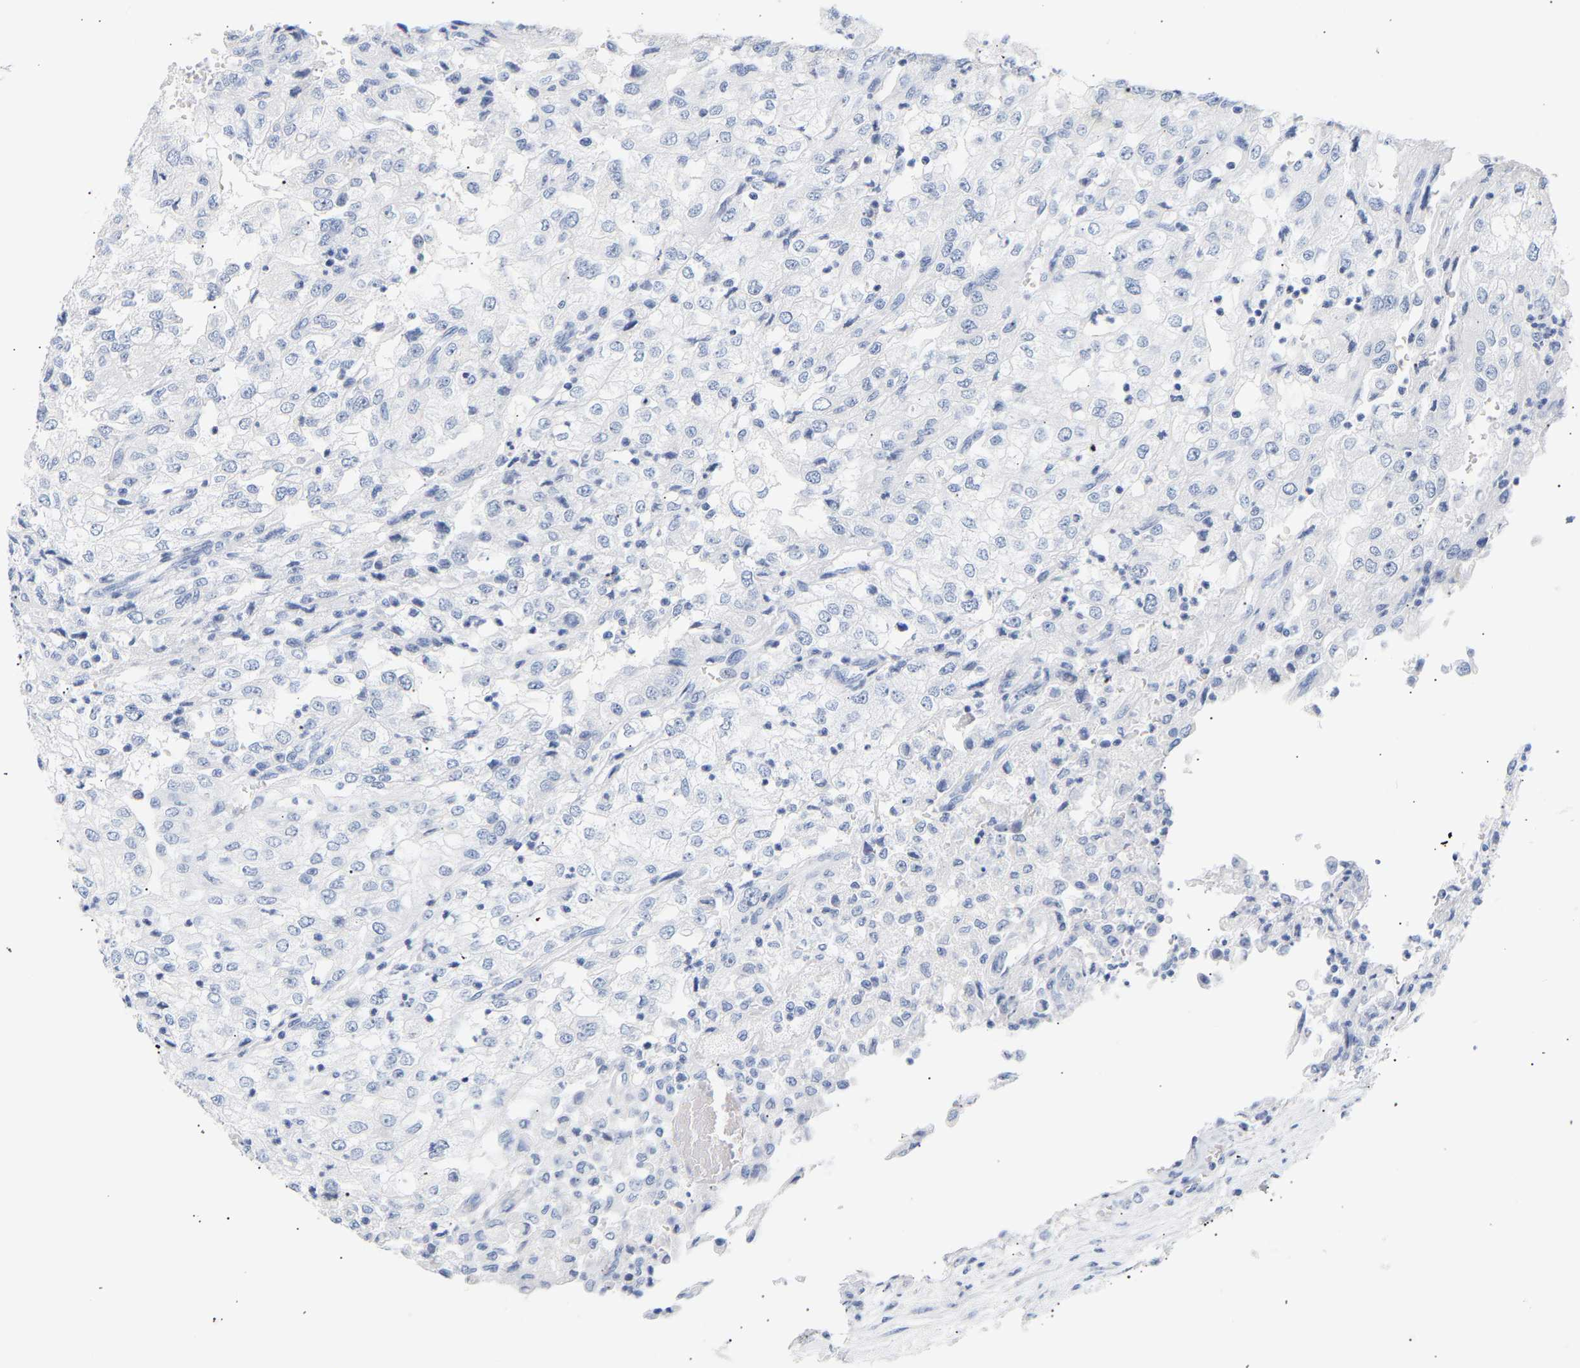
{"staining": {"intensity": "negative", "quantity": "none", "location": "none"}, "tissue": "renal cancer", "cell_type": "Tumor cells", "image_type": "cancer", "snomed": [{"axis": "morphology", "description": "Adenocarcinoma, NOS"}, {"axis": "topography", "description": "Kidney"}], "caption": "This image is of renal adenocarcinoma stained with IHC to label a protein in brown with the nuclei are counter-stained blue. There is no positivity in tumor cells.", "gene": "SPINK2", "patient": {"sex": "female", "age": 54}}